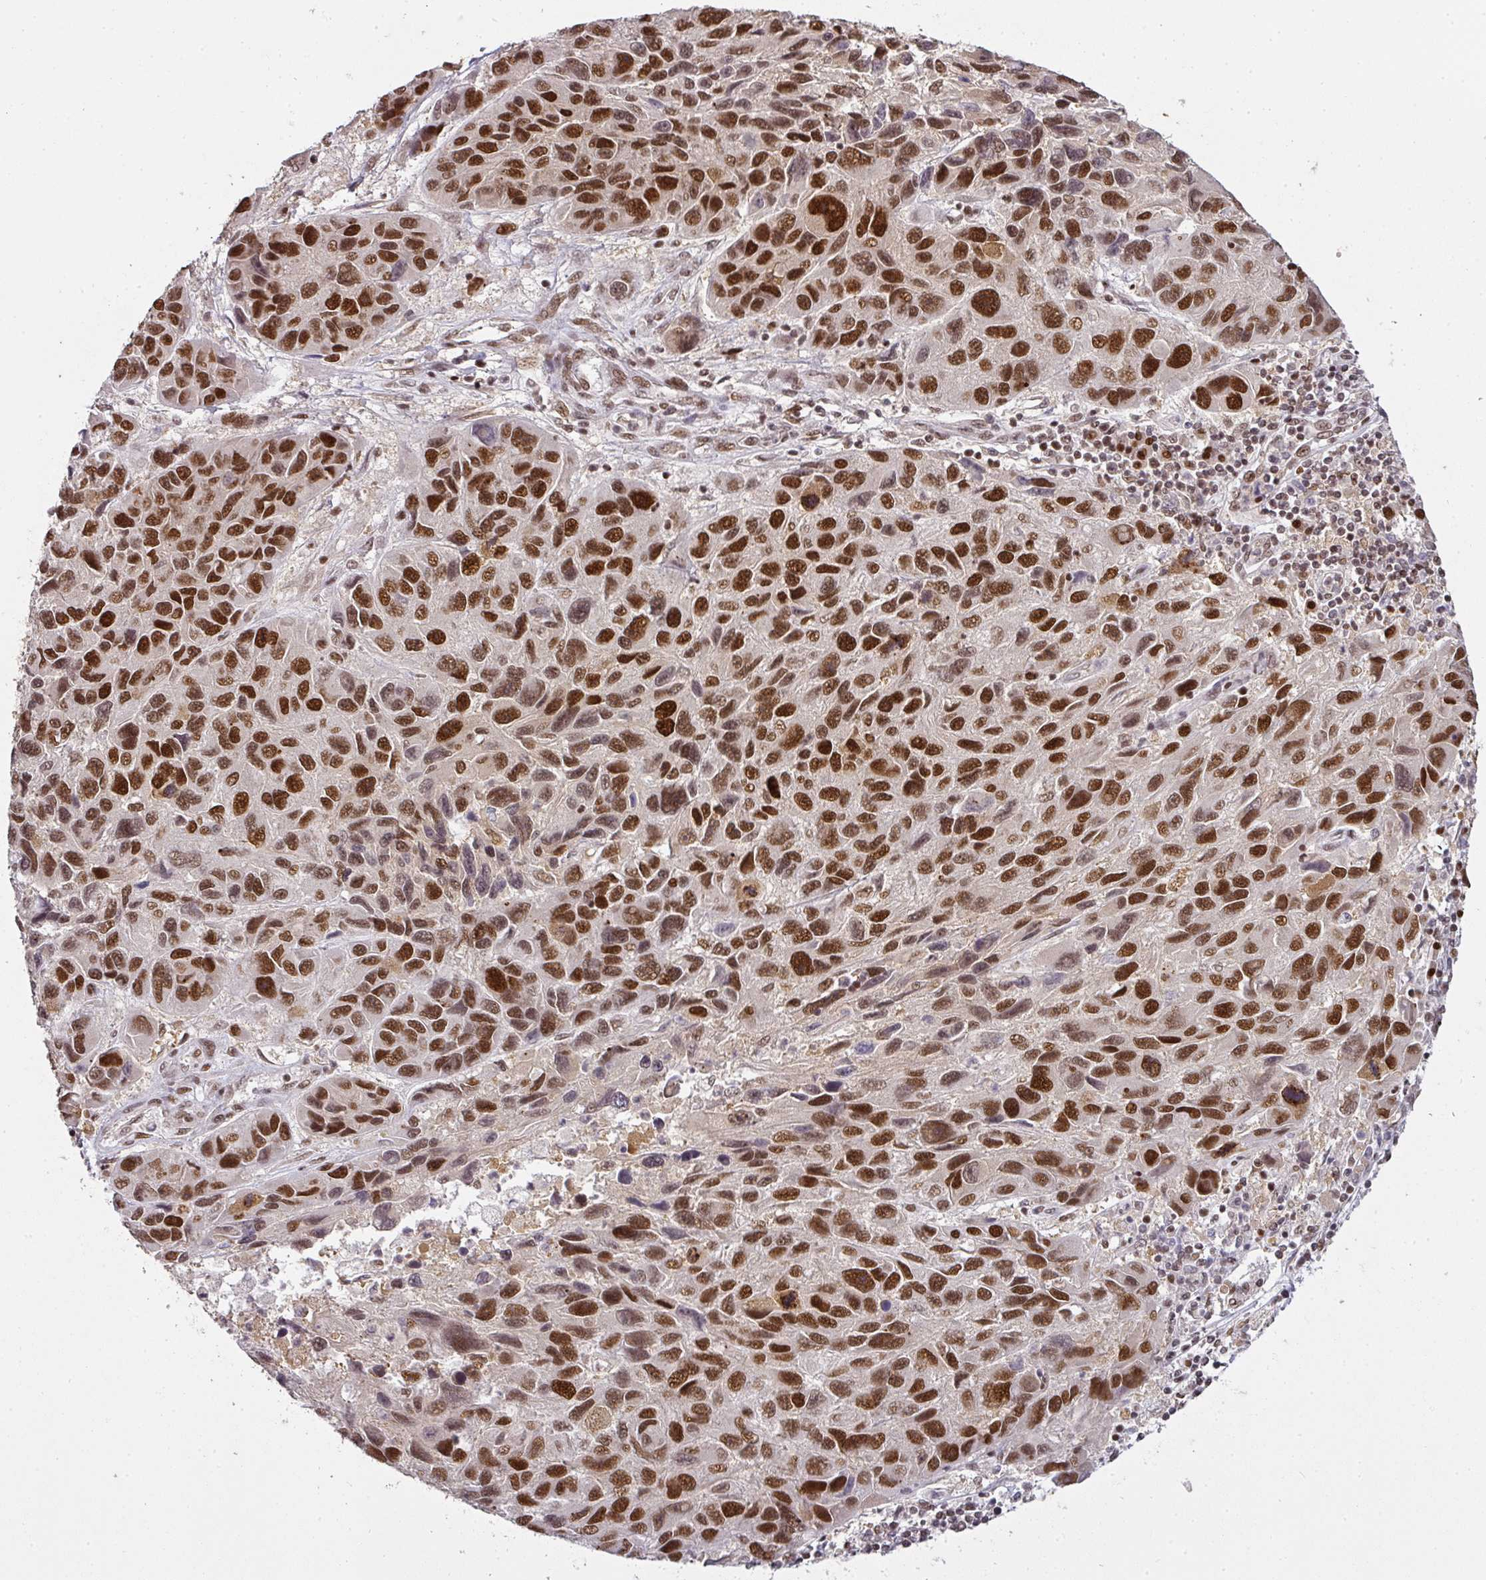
{"staining": {"intensity": "strong", "quantity": ">75%", "location": "nuclear"}, "tissue": "melanoma", "cell_type": "Tumor cells", "image_type": "cancer", "snomed": [{"axis": "morphology", "description": "Malignant melanoma, NOS"}, {"axis": "topography", "description": "Skin"}], "caption": "Strong nuclear positivity for a protein is seen in approximately >75% of tumor cells of malignant melanoma using IHC.", "gene": "GPRIN2", "patient": {"sex": "male", "age": 53}}